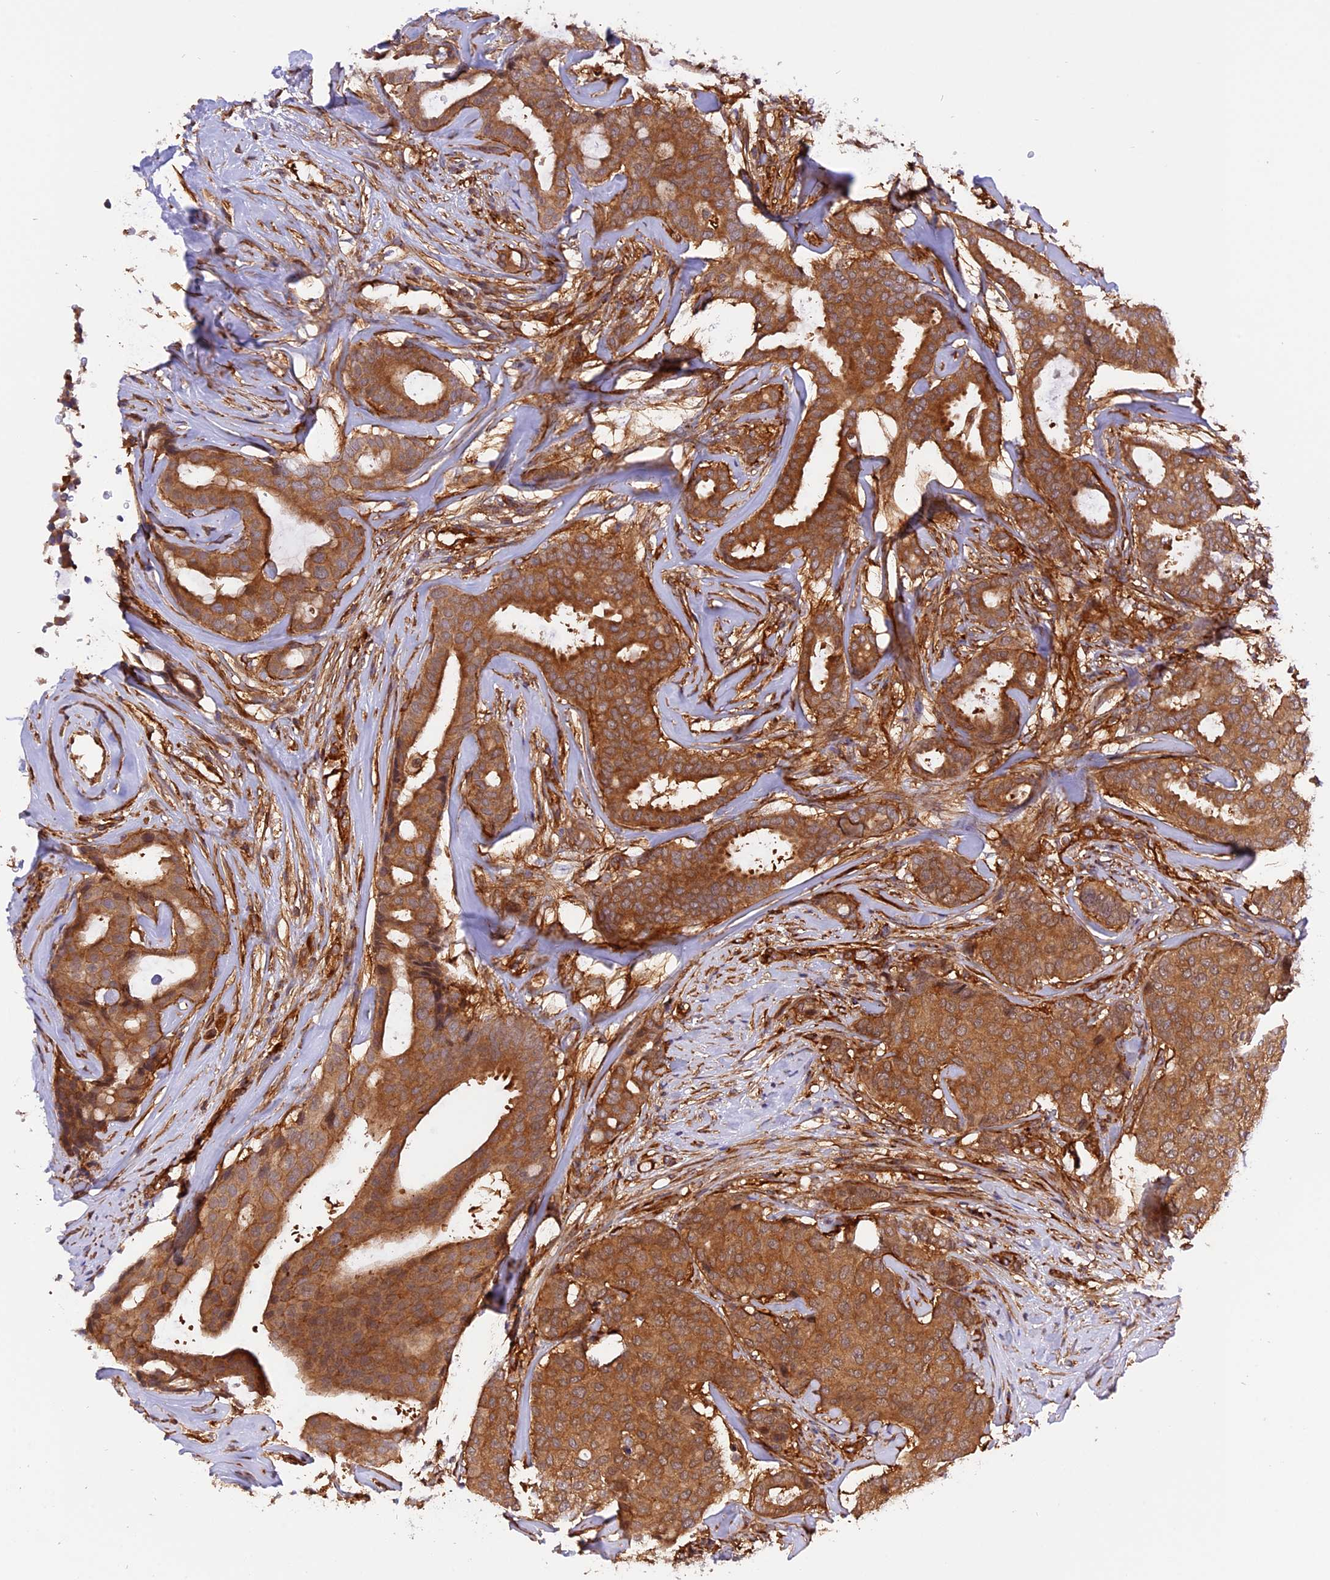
{"staining": {"intensity": "strong", "quantity": ">75%", "location": "cytoplasmic/membranous"}, "tissue": "breast cancer", "cell_type": "Tumor cells", "image_type": "cancer", "snomed": [{"axis": "morphology", "description": "Duct carcinoma"}, {"axis": "topography", "description": "Breast"}], "caption": "This micrograph exhibits immunohistochemistry (IHC) staining of human breast cancer (invasive ductal carcinoma), with high strong cytoplasmic/membranous expression in approximately >75% of tumor cells.", "gene": "C5orf22", "patient": {"sex": "female", "age": 75}}